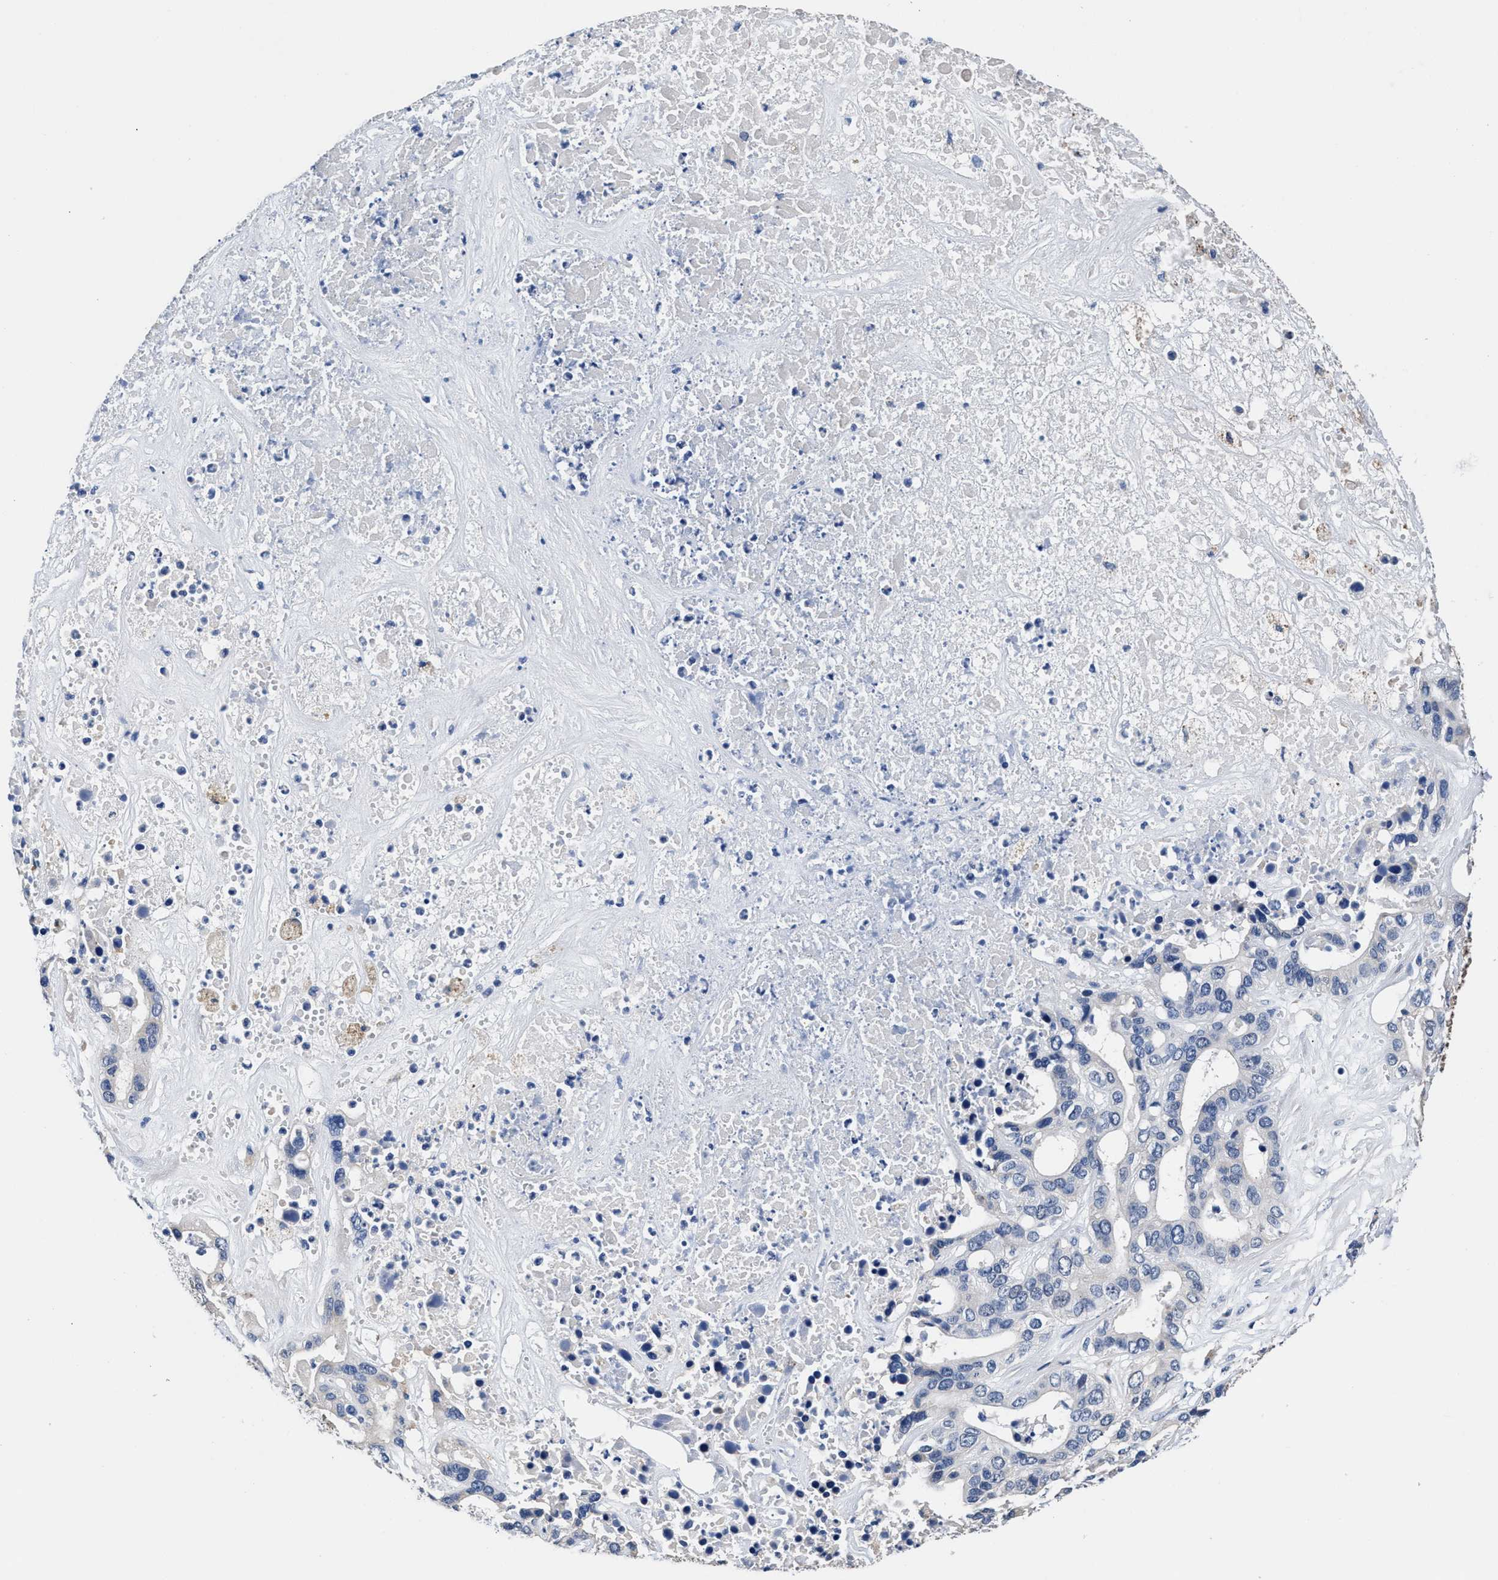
{"staining": {"intensity": "negative", "quantity": "none", "location": "none"}, "tissue": "liver cancer", "cell_type": "Tumor cells", "image_type": "cancer", "snomed": [{"axis": "morphology", "description": "Cholangiocarcinoma"}, {"axis": "topography", "description": "Liver"}], "caption": "The photomicrograph reveals no staining of tumor cells in cholangiocarcinoma (liver).", "gene": "GSTM1", "patient": {"sex": "female", "age": 65}}